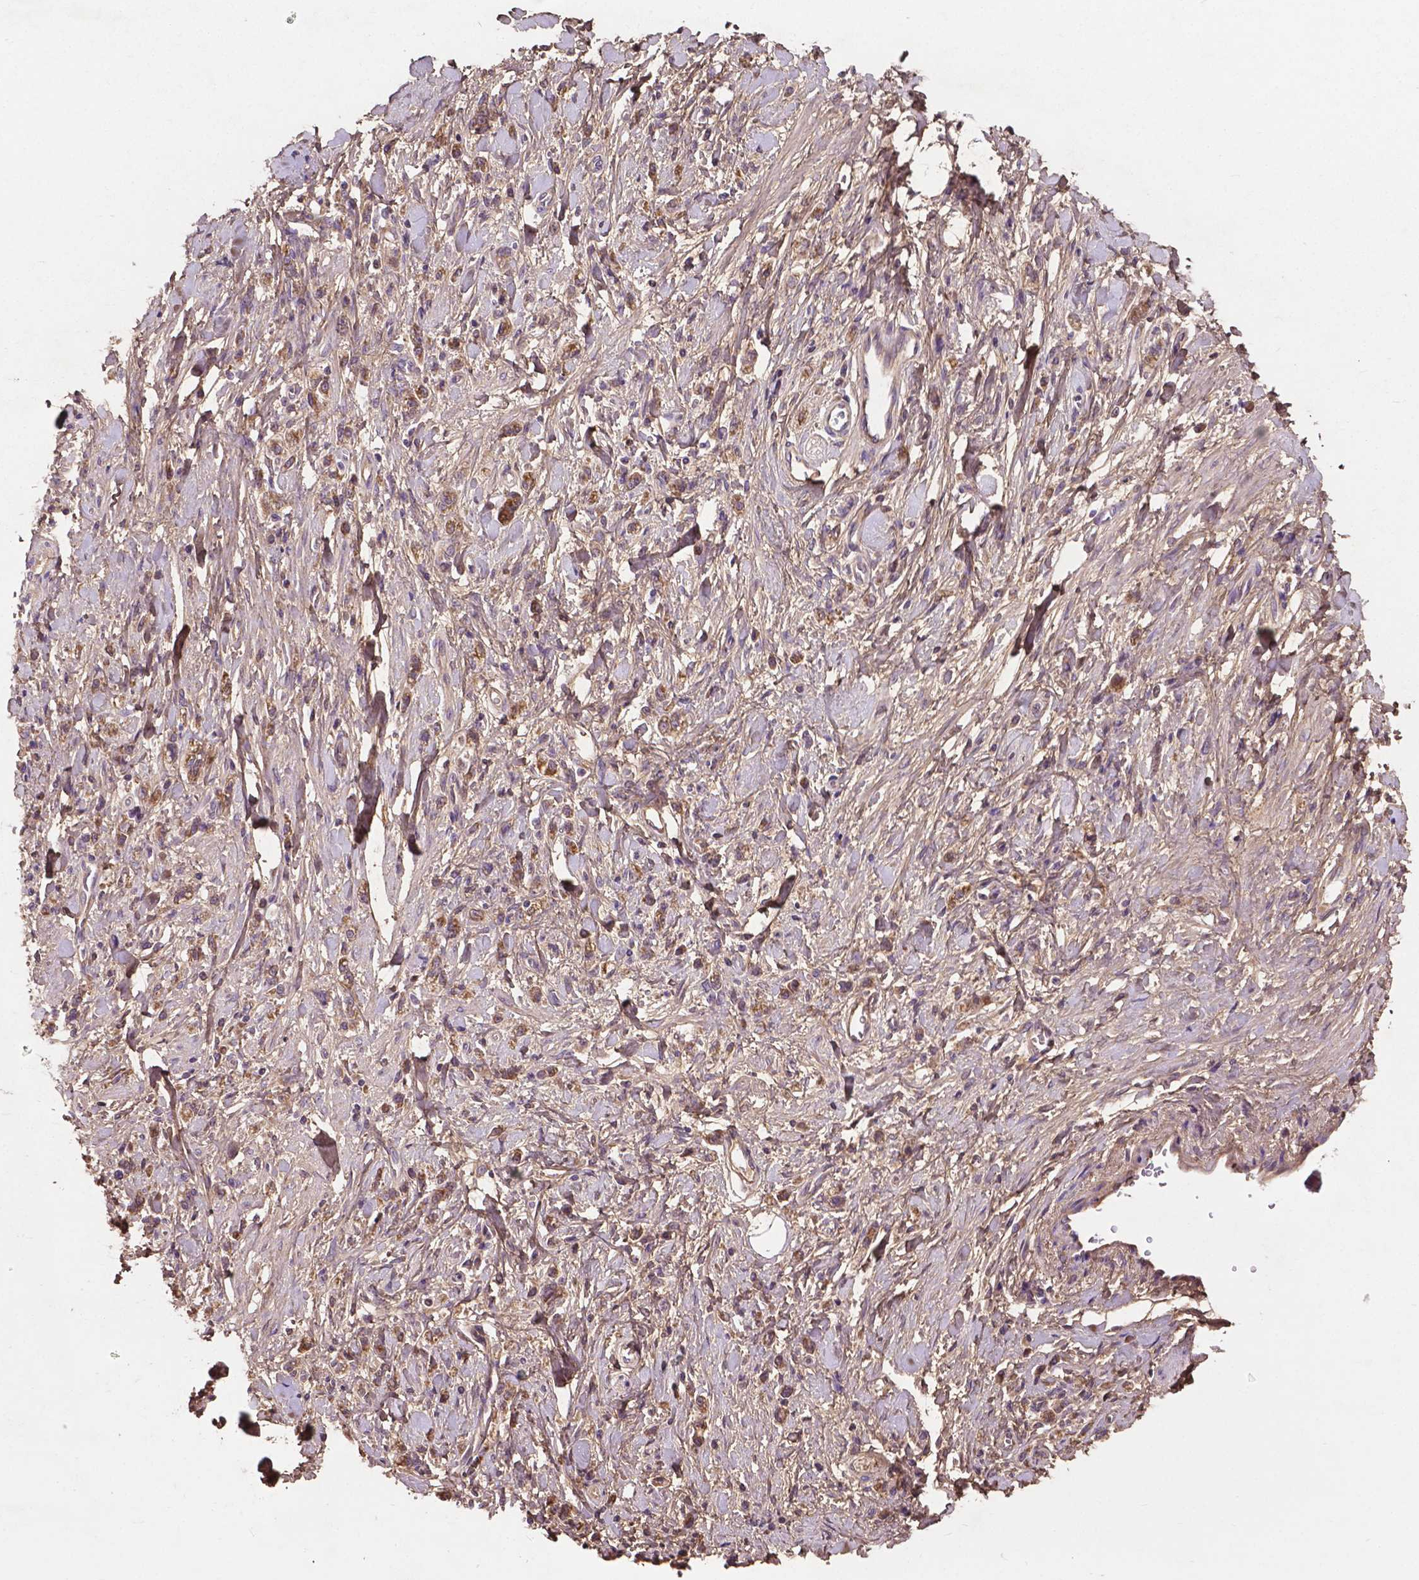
{"staining": {"intensity": "moderate", "quantity": ">75%", "location": "cytoplasmic/membranous"}, "tissue": "stomach cancer", "cell_type": "Tumor cells", "image_type": "cancer", "snomed": [{"axis": "morphology", "description": "Adenocarcinoma, NOS"}, {"axis": "topography", "description": "Stomach"}], "caption": "A medium amount of moderate cytoplasmic/membranous staining is identified in about >75% of tumor cells in adenocarcinoma (stomach) tissue.", "gene": "GJA9", "patient": {"sex": "male", "age": 77}}